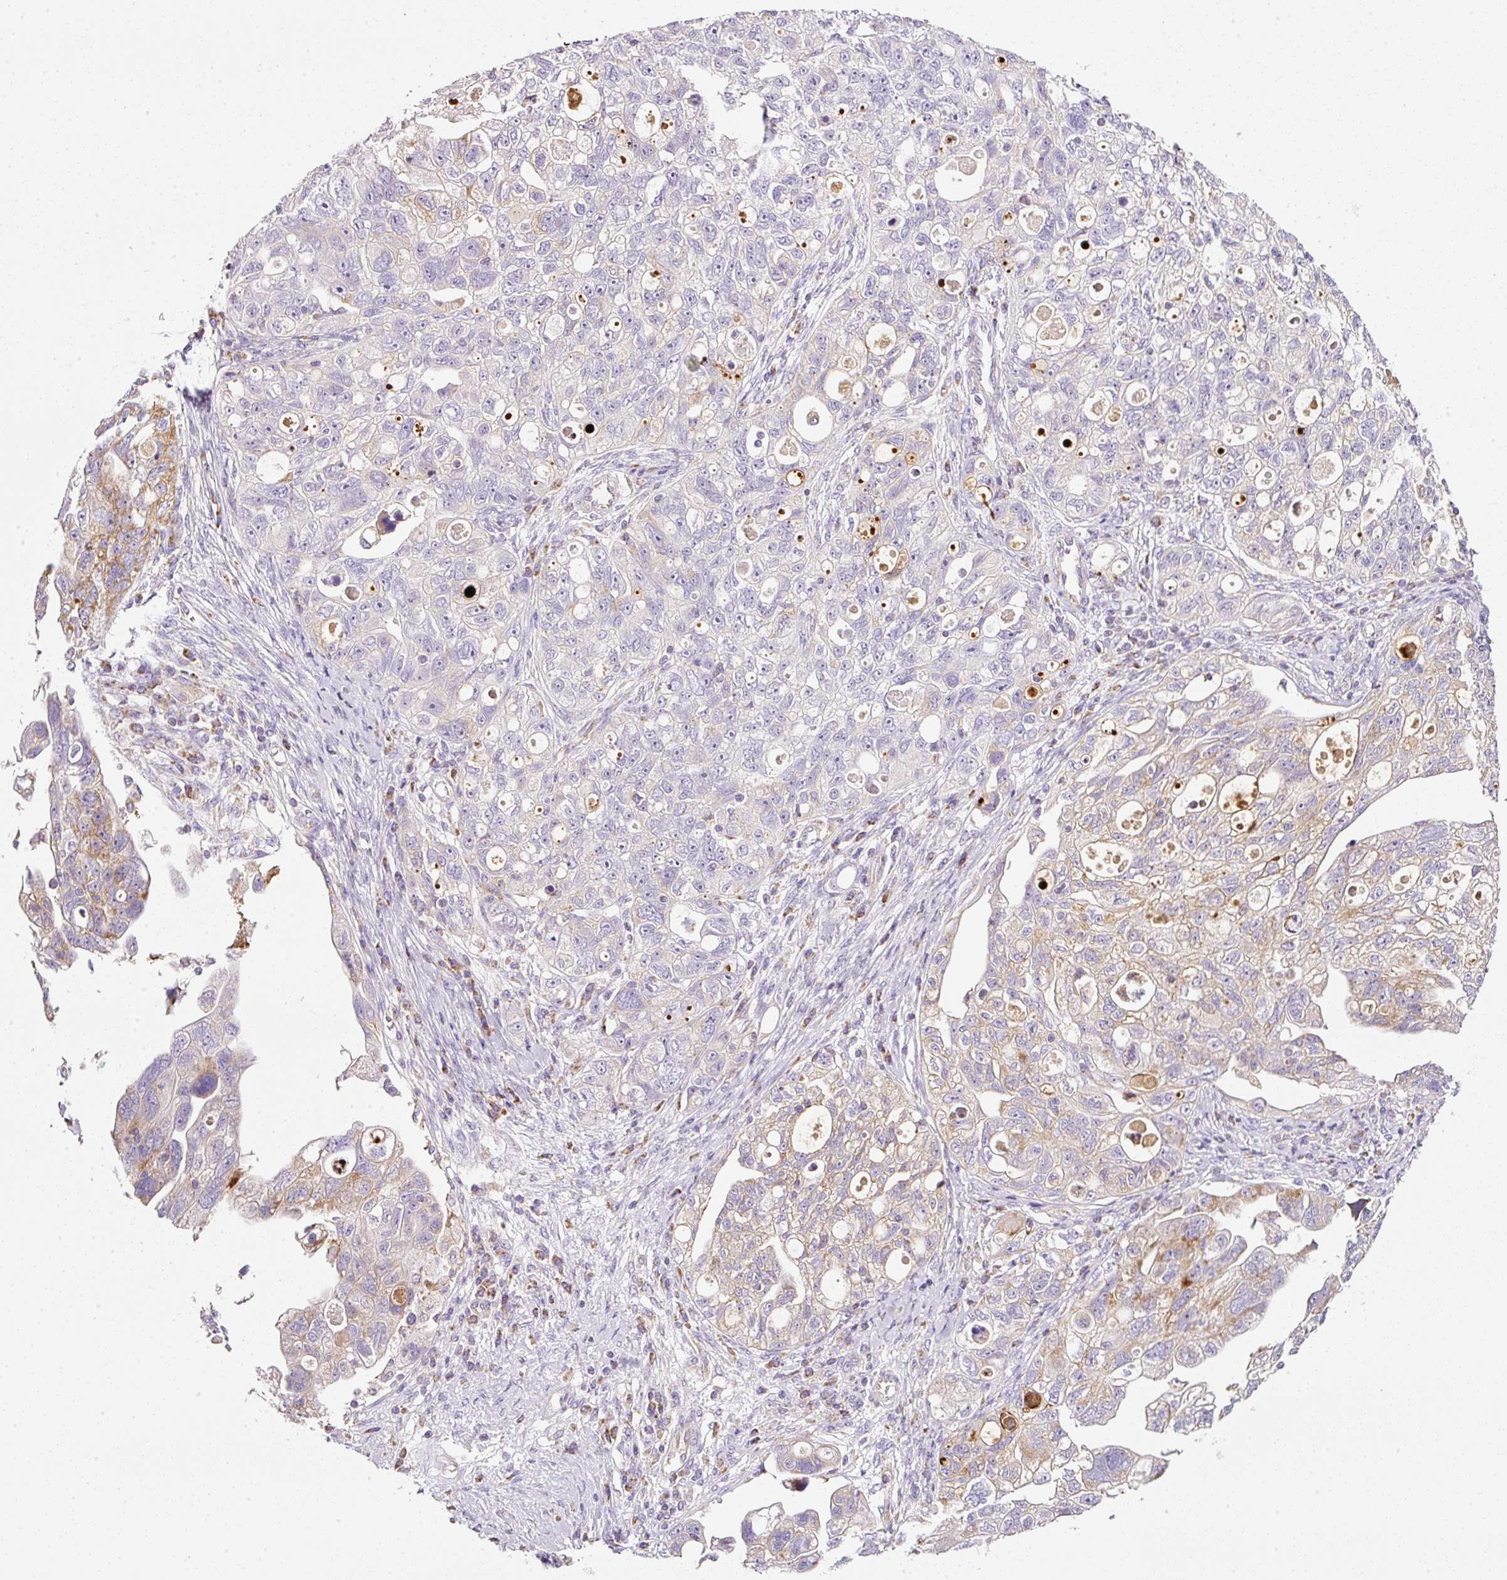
{"staining": {"intensity": "moderate", "quantity": "<25%", "location": "cytoplasmic/membranous"}, "tissue": "ovarian cancer", "cell_type": "Tumor cells", "image_type": "cancer", "snomed": [{"axis": "morphology", "description": "Carcinoma, NOS"}, {"axis": "morphology", "description": "Cystadenocarcinoma, serous, NOS"}, {"axis": "topography", "description": "Ovary"}], "caption": "Carcinoma (ovarian) tissue shows moderate cytoplasmic/membranous expression in approximately <25% of tumor cells, visualized by immunohistochemistry.", "gene": "NDUFA1", "patient": {"sex": "female", "age": 69}}